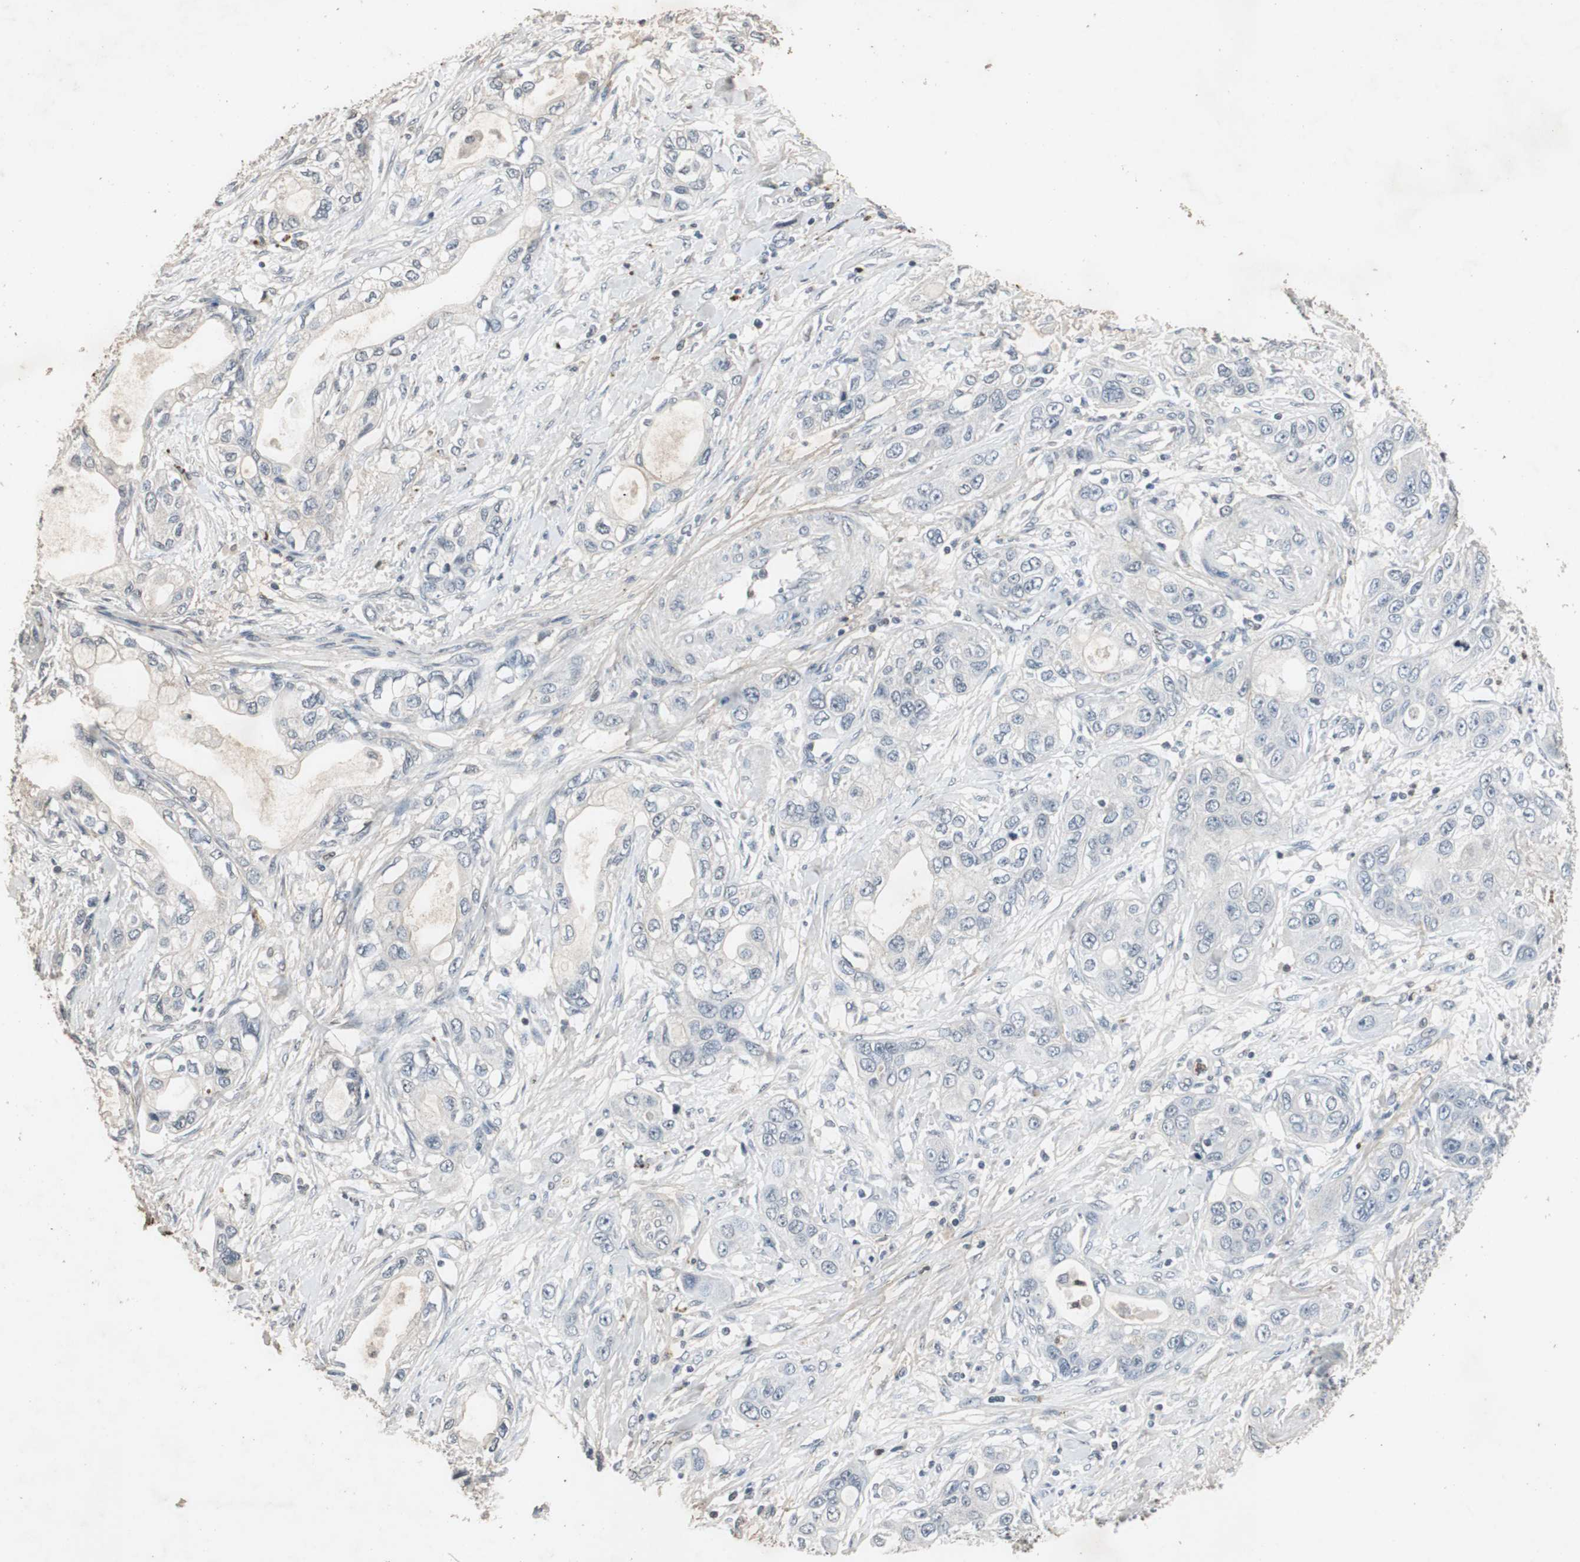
{"staining": {"intensity": "negative", "quantity": "none", "location": "none"}, "tissue": "pancreatic cancer", "cell_type": "Tumor cells", "image_type": "cancer", "snomed": [{"axis": "morphology", "description": "Adenocarcinoma, NOS"}, {"axis": "topography", "description": "Pancreas"}], "caption": "The micrograph shows no significant staining in tumor cells of pancreatic cancer (adenocarcinoma).", "gene": "ADNP2", "patient": {"sex": "female", "age": 70}}